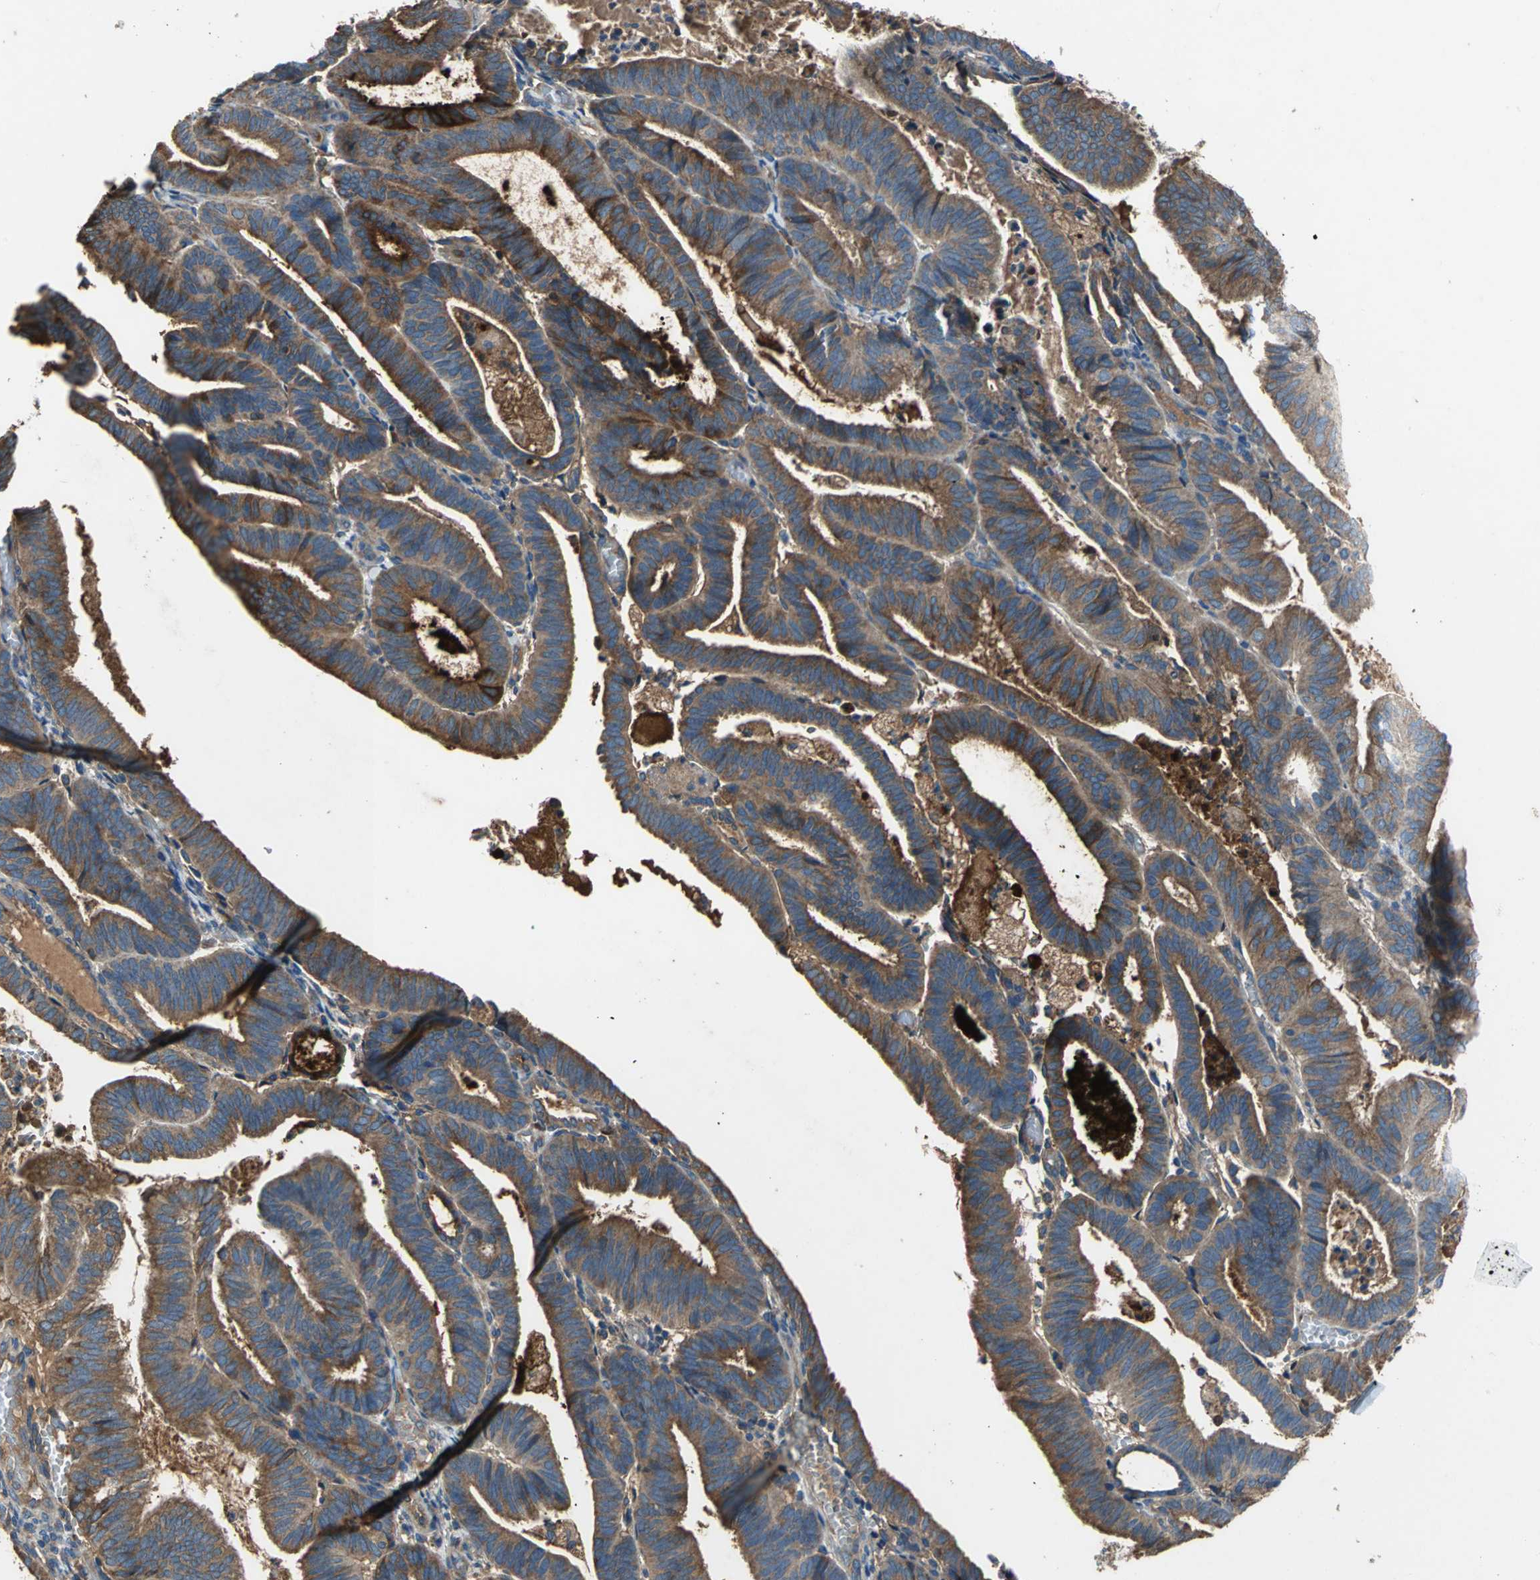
{"staining": {"intensity": "moderate", "quantity": ">75%", "location": "cytoplasmic/membranous"}, "tissue": "endometrial cancer", "cell_type": "Tumor cells", "image_type": "cancer", "snomed": [{"axis": "morphology", "description": "Adenocarcinoma, NOS"}, {"axis": "topography", "description": "Uterus"}], "caption": "Moderate cytoplasmic/membranous staining is appreciated in approximately >75% of tumor cells in adenocarcinoma (endometrial).", "gene": "HEPH", "patient": {"sex": "female", "age": 60}}